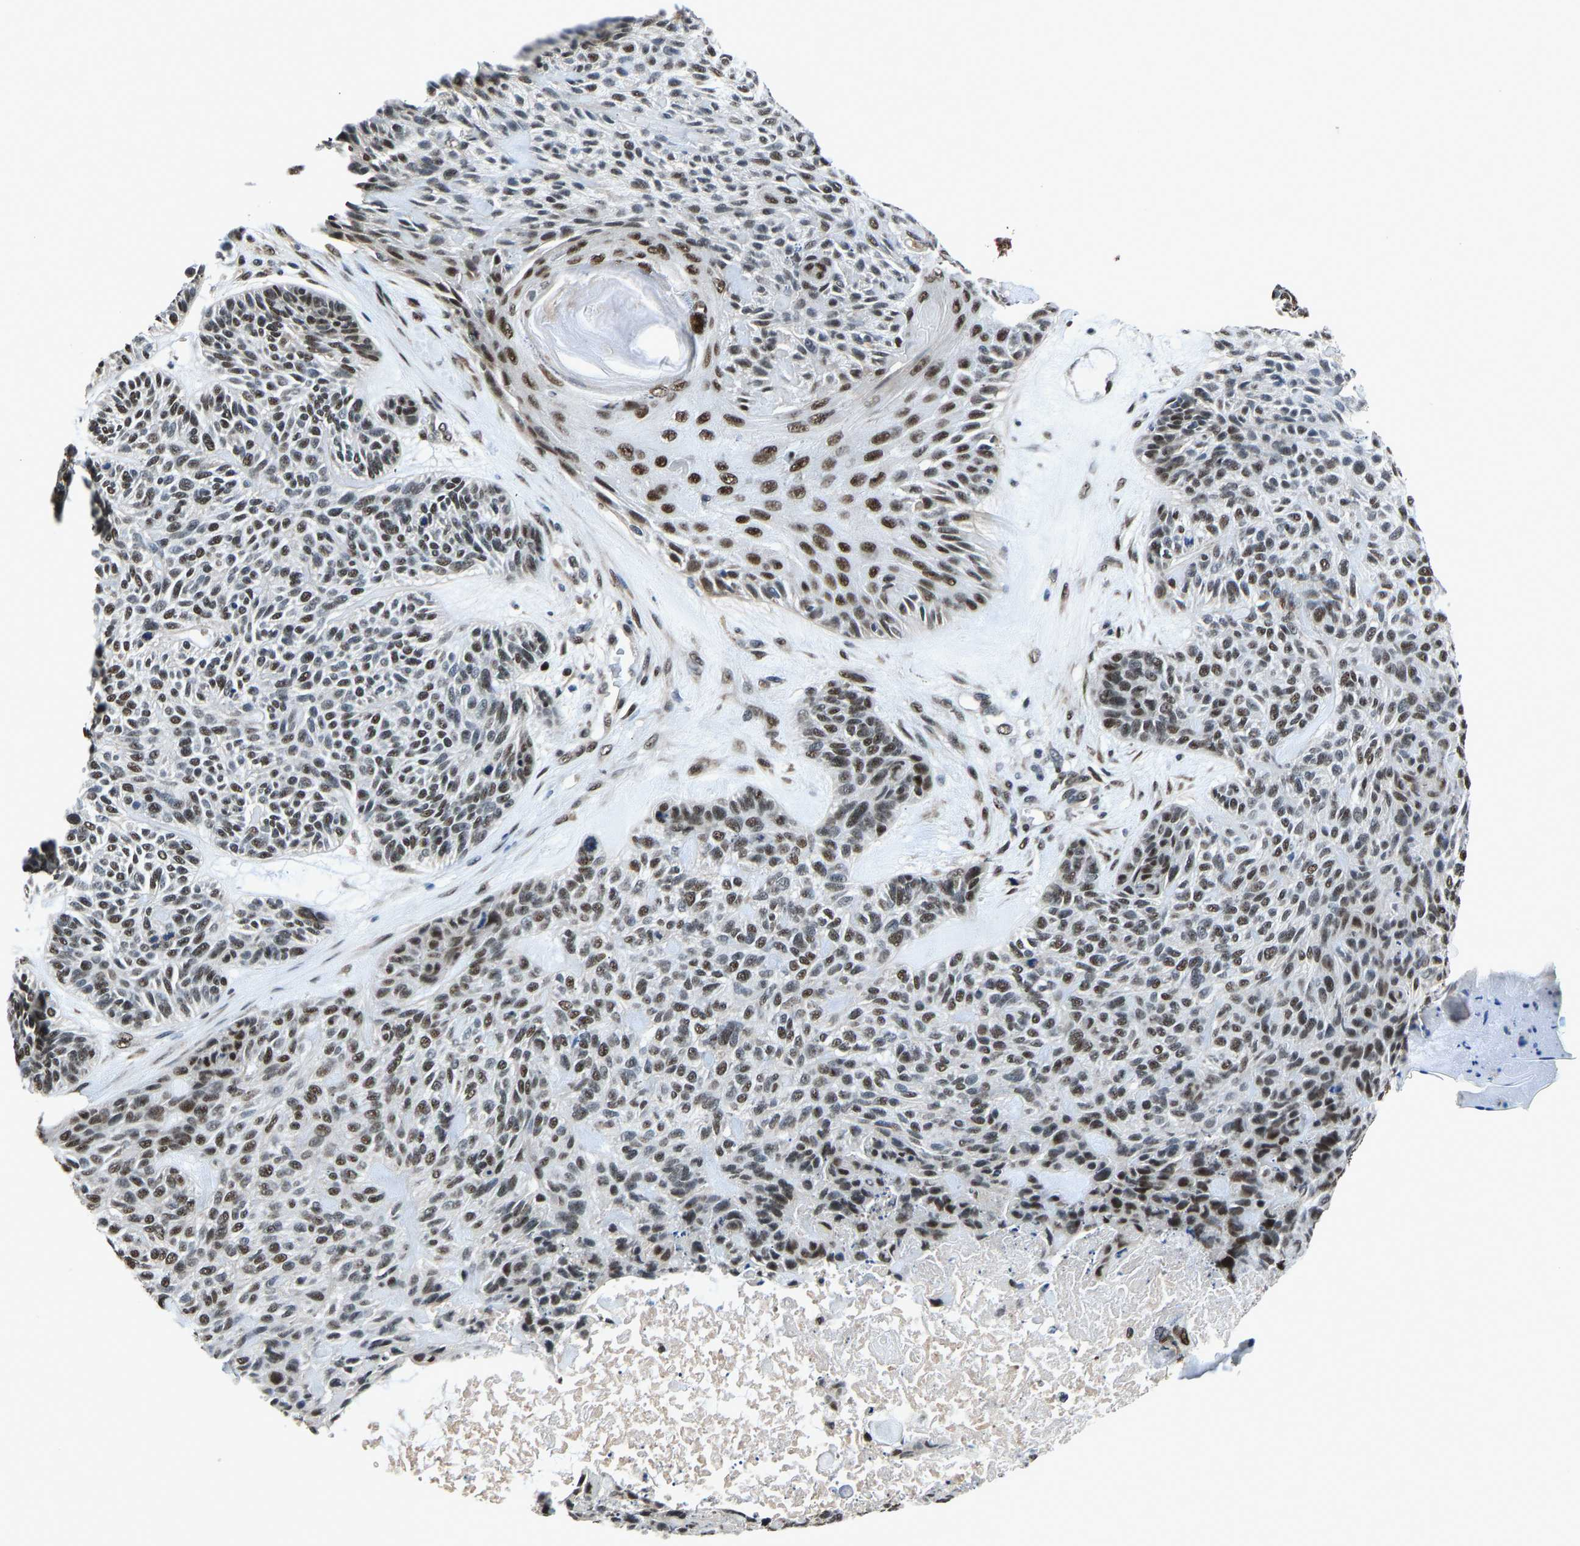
{"staining": {"intensity": "moderate", "quantity": ">75%", "location": "nuclear"}, "tissue": "skin cancer", "cell_type": "Tumor cells", "image_type": "cancer", "snomed": [{"axis": "morphology", "description": "Basal cell carcinoma"}, {"axis": "topography", "description": "Skin"}], "caption": "This is a photomicrograph of IHC staining of skin basal cell carcinoma, which shows moderate positivity in the nuclear of tumor cells.", "gene": "FOS", "patient": {"sex": "male", "age": 55}}